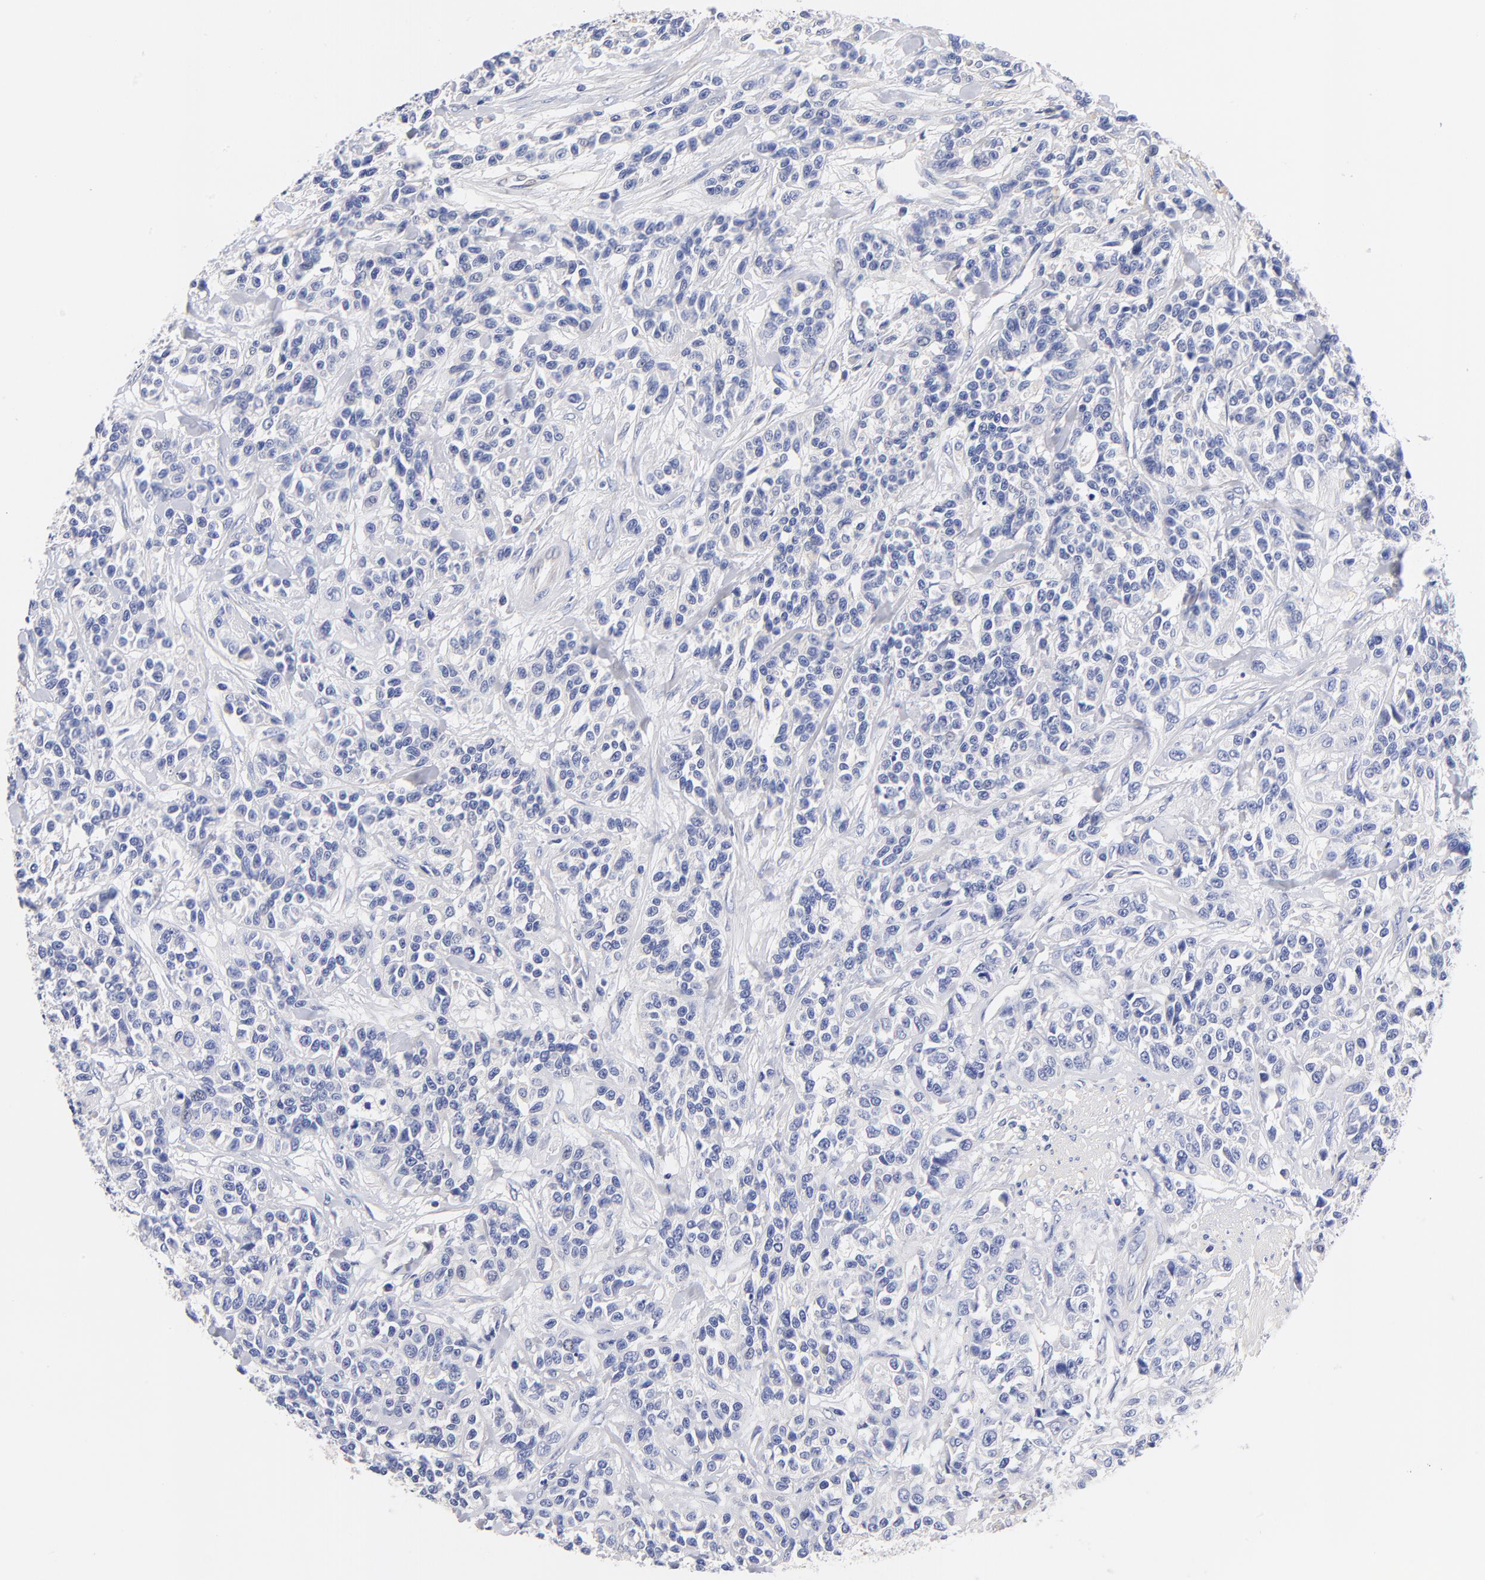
{"staining": {"intensity": "negative", "quantity": "none", "location": "none"}, "tissue": "urothelial cancer", "cell_type": "Tumor cells", "image_type": "cancer", "snomed": [{"axis": "morphology", "description": "Urothelial carcinoma, High grade"}, {"axis": "topography", "description": "Urinary bladder"}], "caption": "High magnification brightfield microscopy of urothelial cancer stained with DAB (brown) and counterstained with hematoxylin (blue): tumor cells show no significant positivity.", "gene": "HS3ST1", "patient": {"sex": "female", "age": 81}}